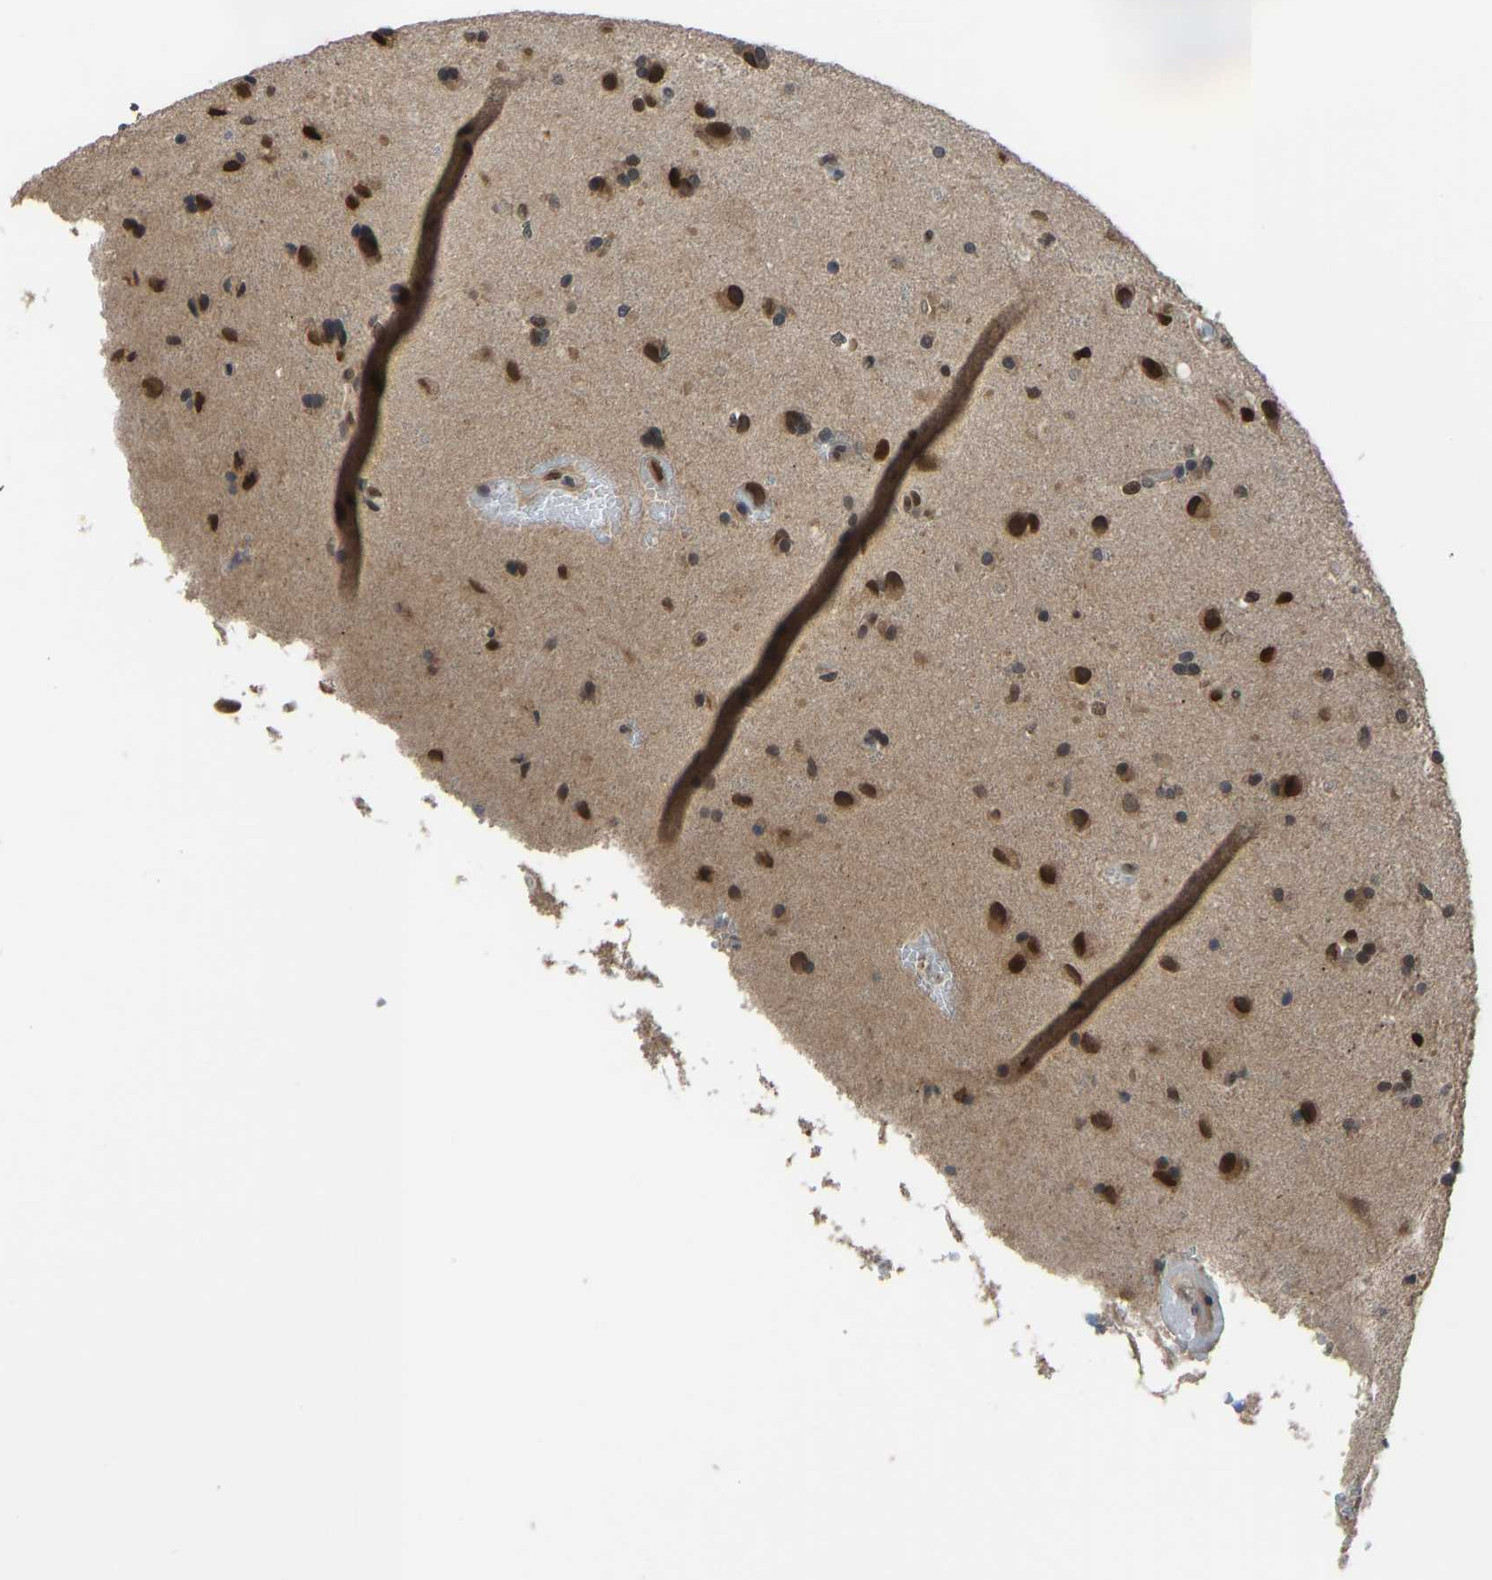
{"staining": {"intensity": "strong", "quantity": "25%-75%", "location": "nuclear"}, "tissue": "glioma", "cell_type": "Tumor cells", "image_type": "cancer", "snomed": [{"axis": "morphology", "description": "Glioma, malignant, High grade"}, {"axis": "topography", "description": "Brain"}], "caption": "Immunohistochemical staining of human glioma exhibits high levels of strong nuclear expression in approximately 25%-75% of tumor cells. The staining was performed using DAB to visualize the protein expression in brown, while the nuclei were stained in blue with hematoxylin (Magnification: 20x).", "gene": "KPNA6", "patient": {"sex": "male", "age": 72}}